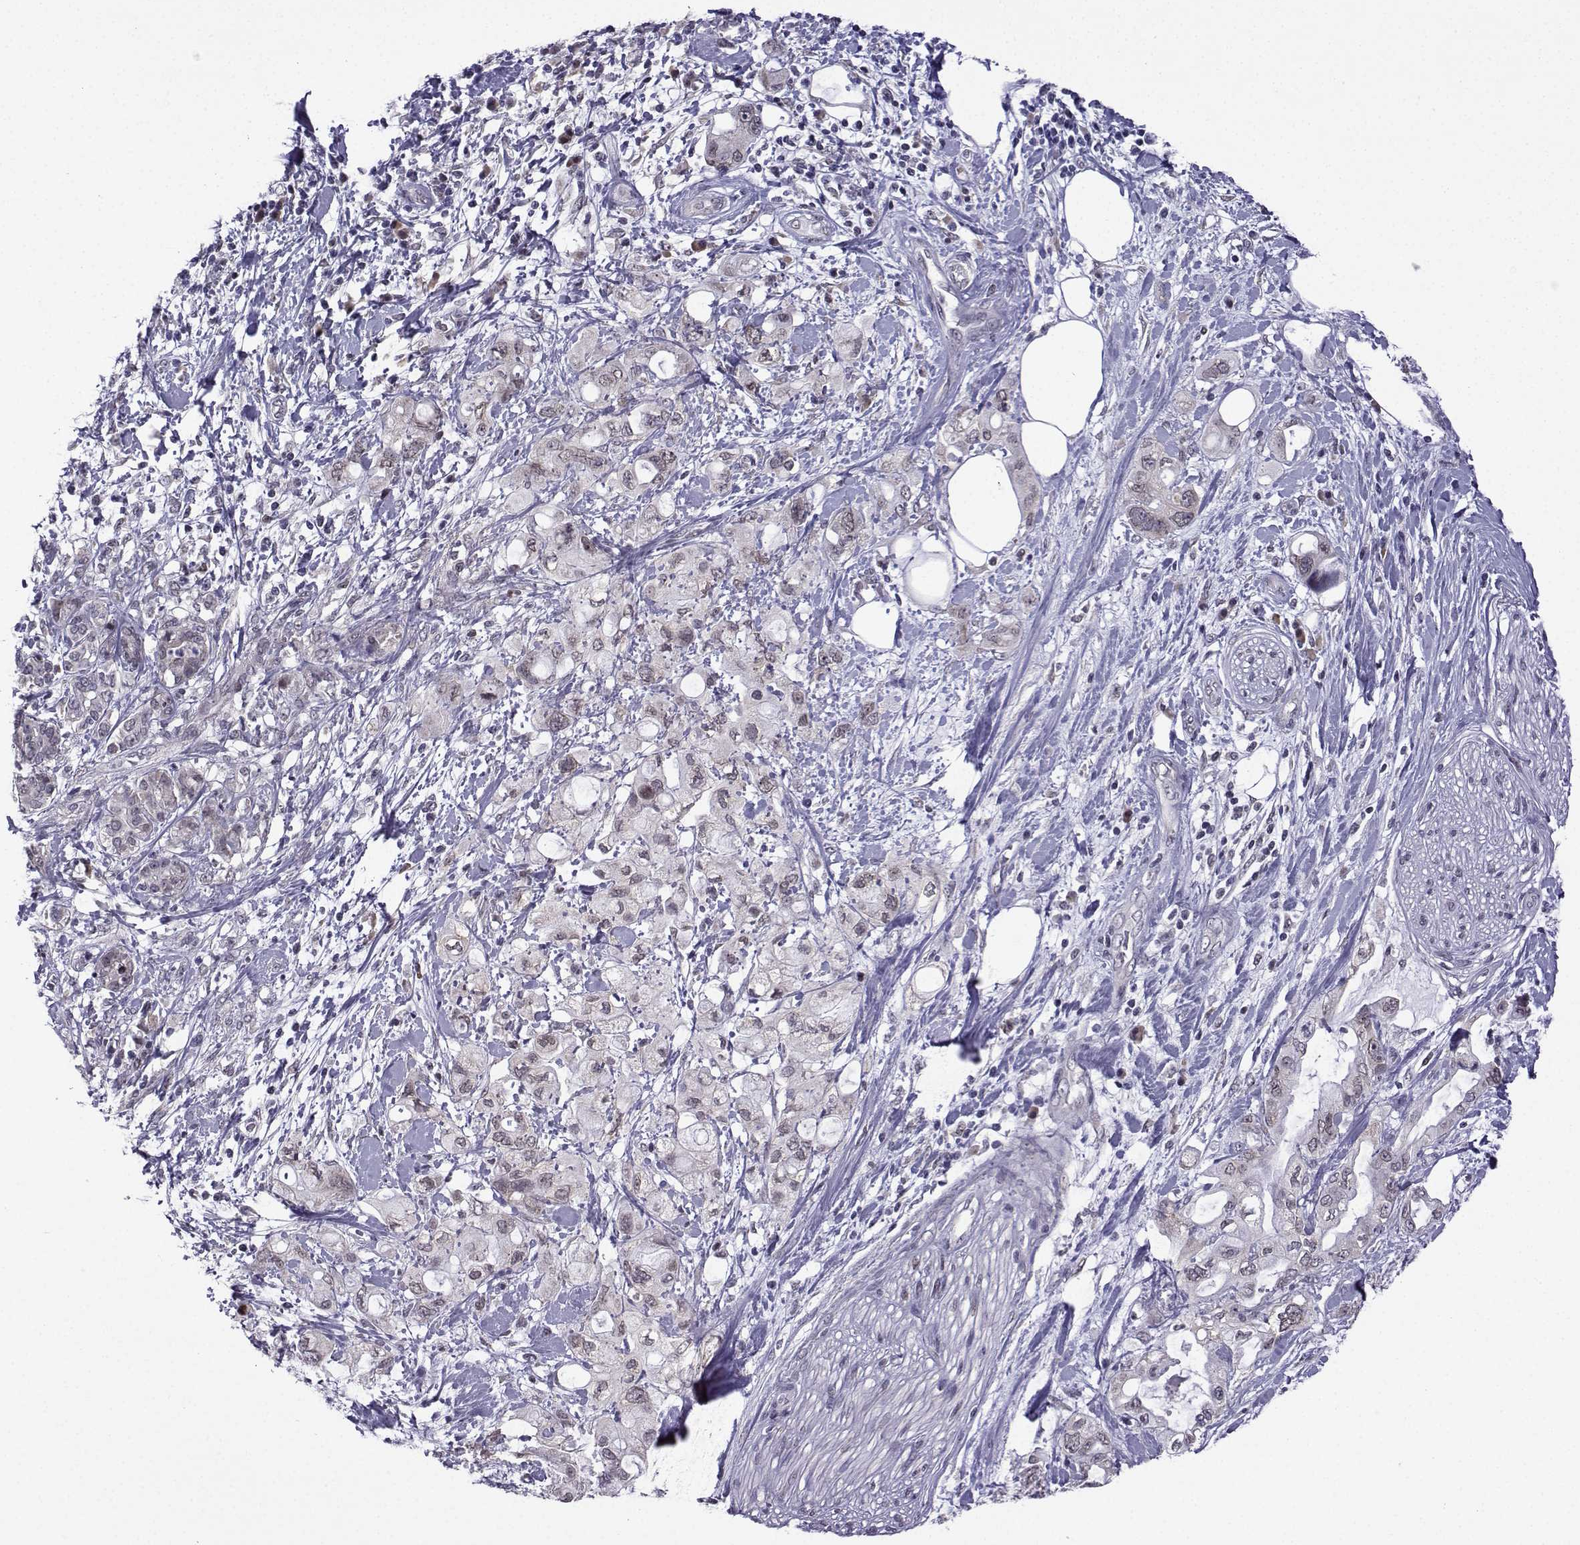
{"staining": {"intensity": "negative", "quantity": "none", "location": "none"}, "tissue": "pancreatic cancer", "cell_type": "Tumor cells", "image_type": "cancer", "snomed": [{"axis": "morphology", "description": "Adenocarcinoma, NOS"}, {"axis": "topography", "description": "Pancreas"}], "caption": "DAB immunohistochemical staining of human pancreatic cancer (adenocarcinoma) demonstrates no significant staining in tumor cells.", "gene": "FGF3", "patient": {"sex": "female", "age": 56}}